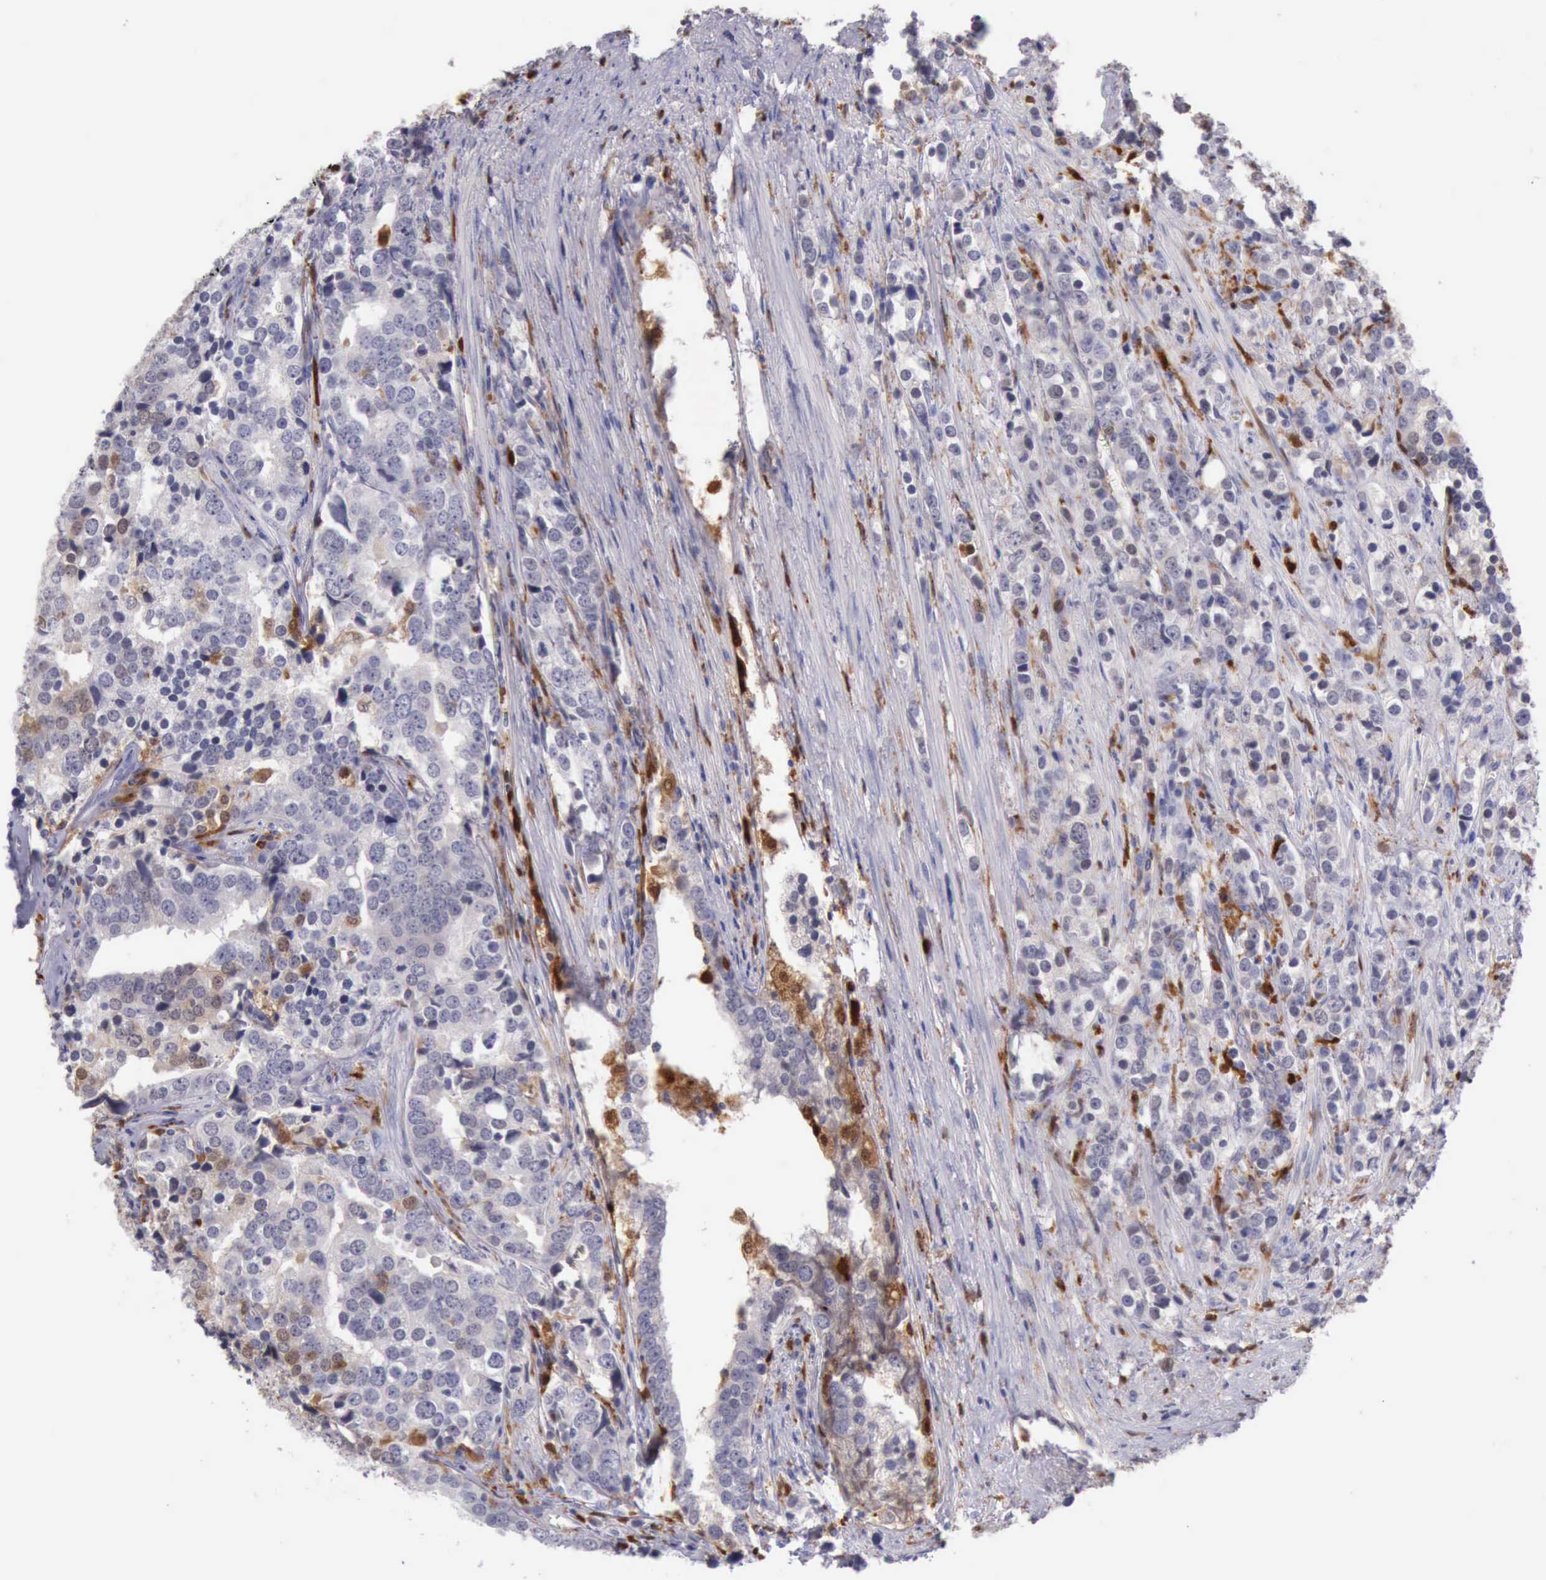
{"staining": {"intensity": "negative", "quantity": "none", "location": "none"}, "tissue": "prostate cancer", "cell_type": "Tumor cells", "image_type": "cancer", "snomed": [{"axis": "morphology", "description": "Adenocarcinoma, High grade"}, {"axis": "topography", "description": "Prostate"}], "caption": "Micrograph shows no significant protein expression in tumor cells of prostate adenocarcinoma (high-grade).", "gene": "CSTA", "patient": {"sex": "male", "age": 71}}